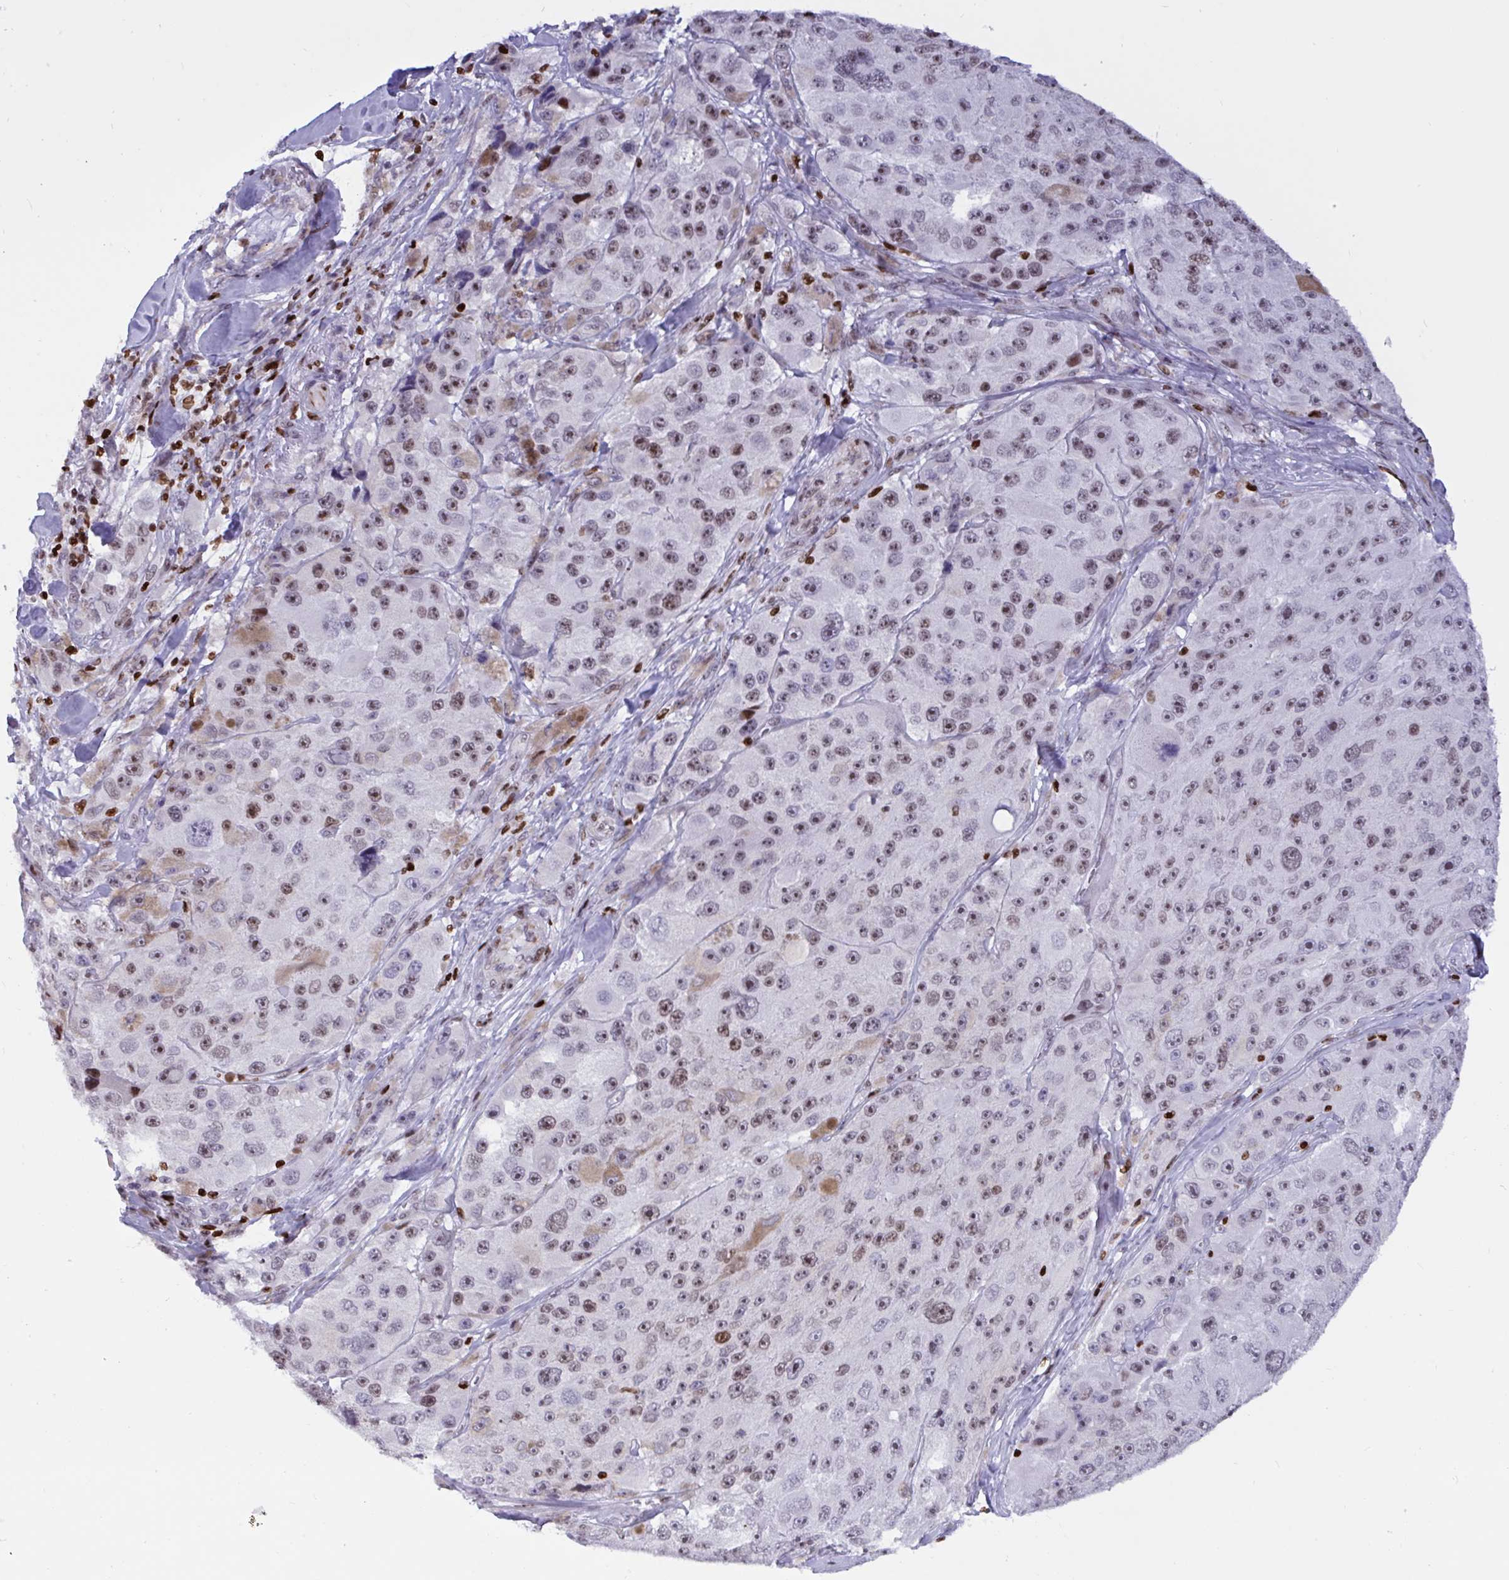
{"staining": {"intensity": "weak", "quantity": "25%-75%", "location": "nuclear"}, "tissue": "melanoma", "cell_type": "Tumor cells", "image_type": "cancer", "snomed": [{"axis": "morphology", "description": "Malignant melanoma, Metastatic site"}, {"axis": "topography", "description": "Lymph node"}], "caption": "A high-resolution histopathology image shows immunohistochemistry (IHC) staining of melanoma, which demonstrates weak nuclear positivity in approximately 25%-75% of tumor cells.", "gene": "HMGB2", "patient": {"sex": "male", "age": 62}}